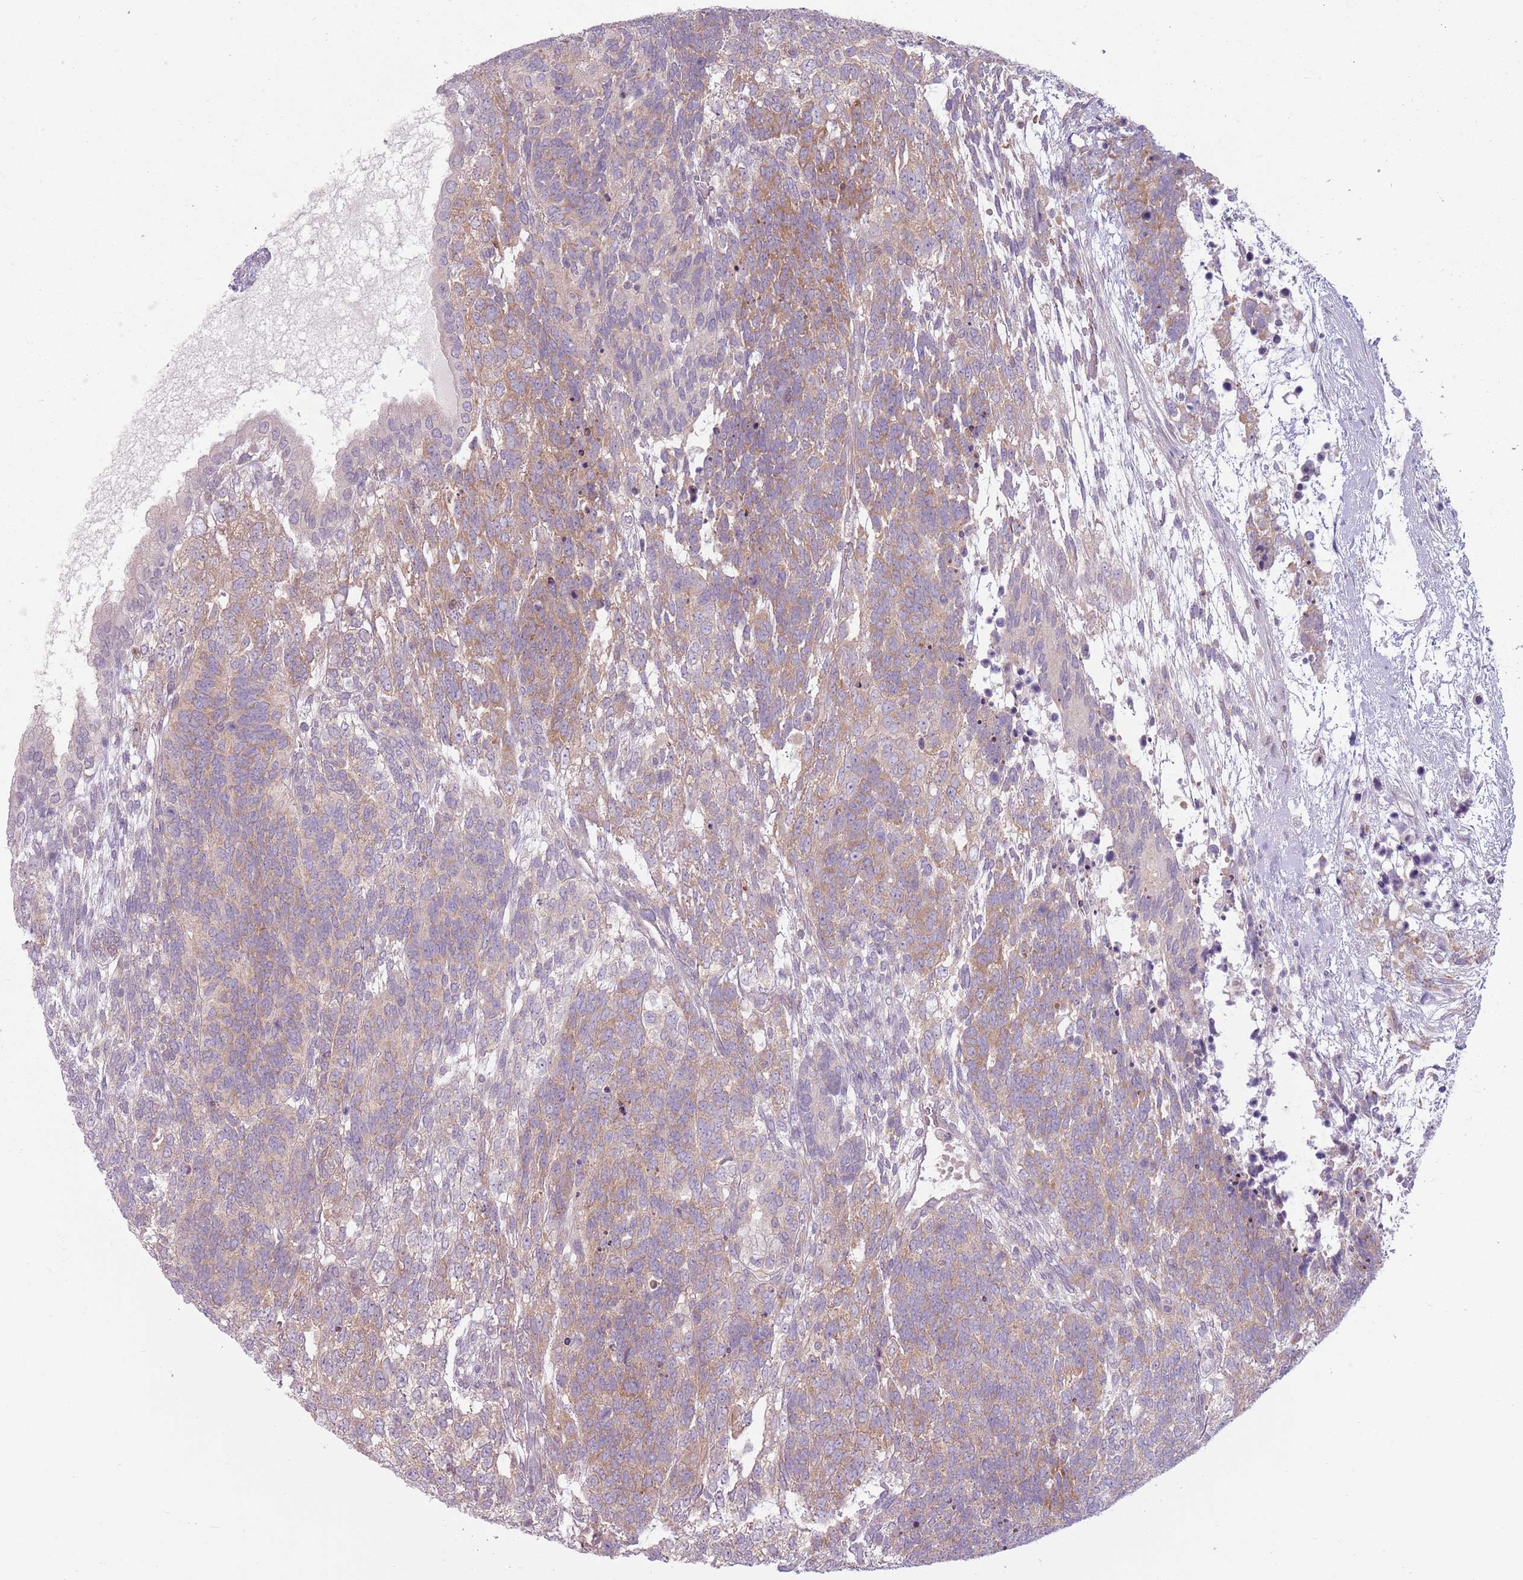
{"staining": {"intensity": "weak", "quantity": "25%-75%", "location": "cytoplasmic/membranous"}, "tissue": "testis cancer", "cell_type": "Tumor cells", "image_type": "cancer", "snomed": [{"axis": "morphology", "description": "Carcinoma, Embryonal, NOS"}, {"axis": "topography", "description": "Testis"}], "caption": "Immunohistochemistry (DAB (3,3'-diaminobenzidine)) staining of human embryonal carcinoma (testis) demonstrates weak cytoplasmic/membranous protein expression in about 25%-75% of tumor cells. The protein of interest is shown in brown color, while the nuclei are stained blue.", "gene": "HSPA14", "patient": {"sex": "male", "age": 23}}